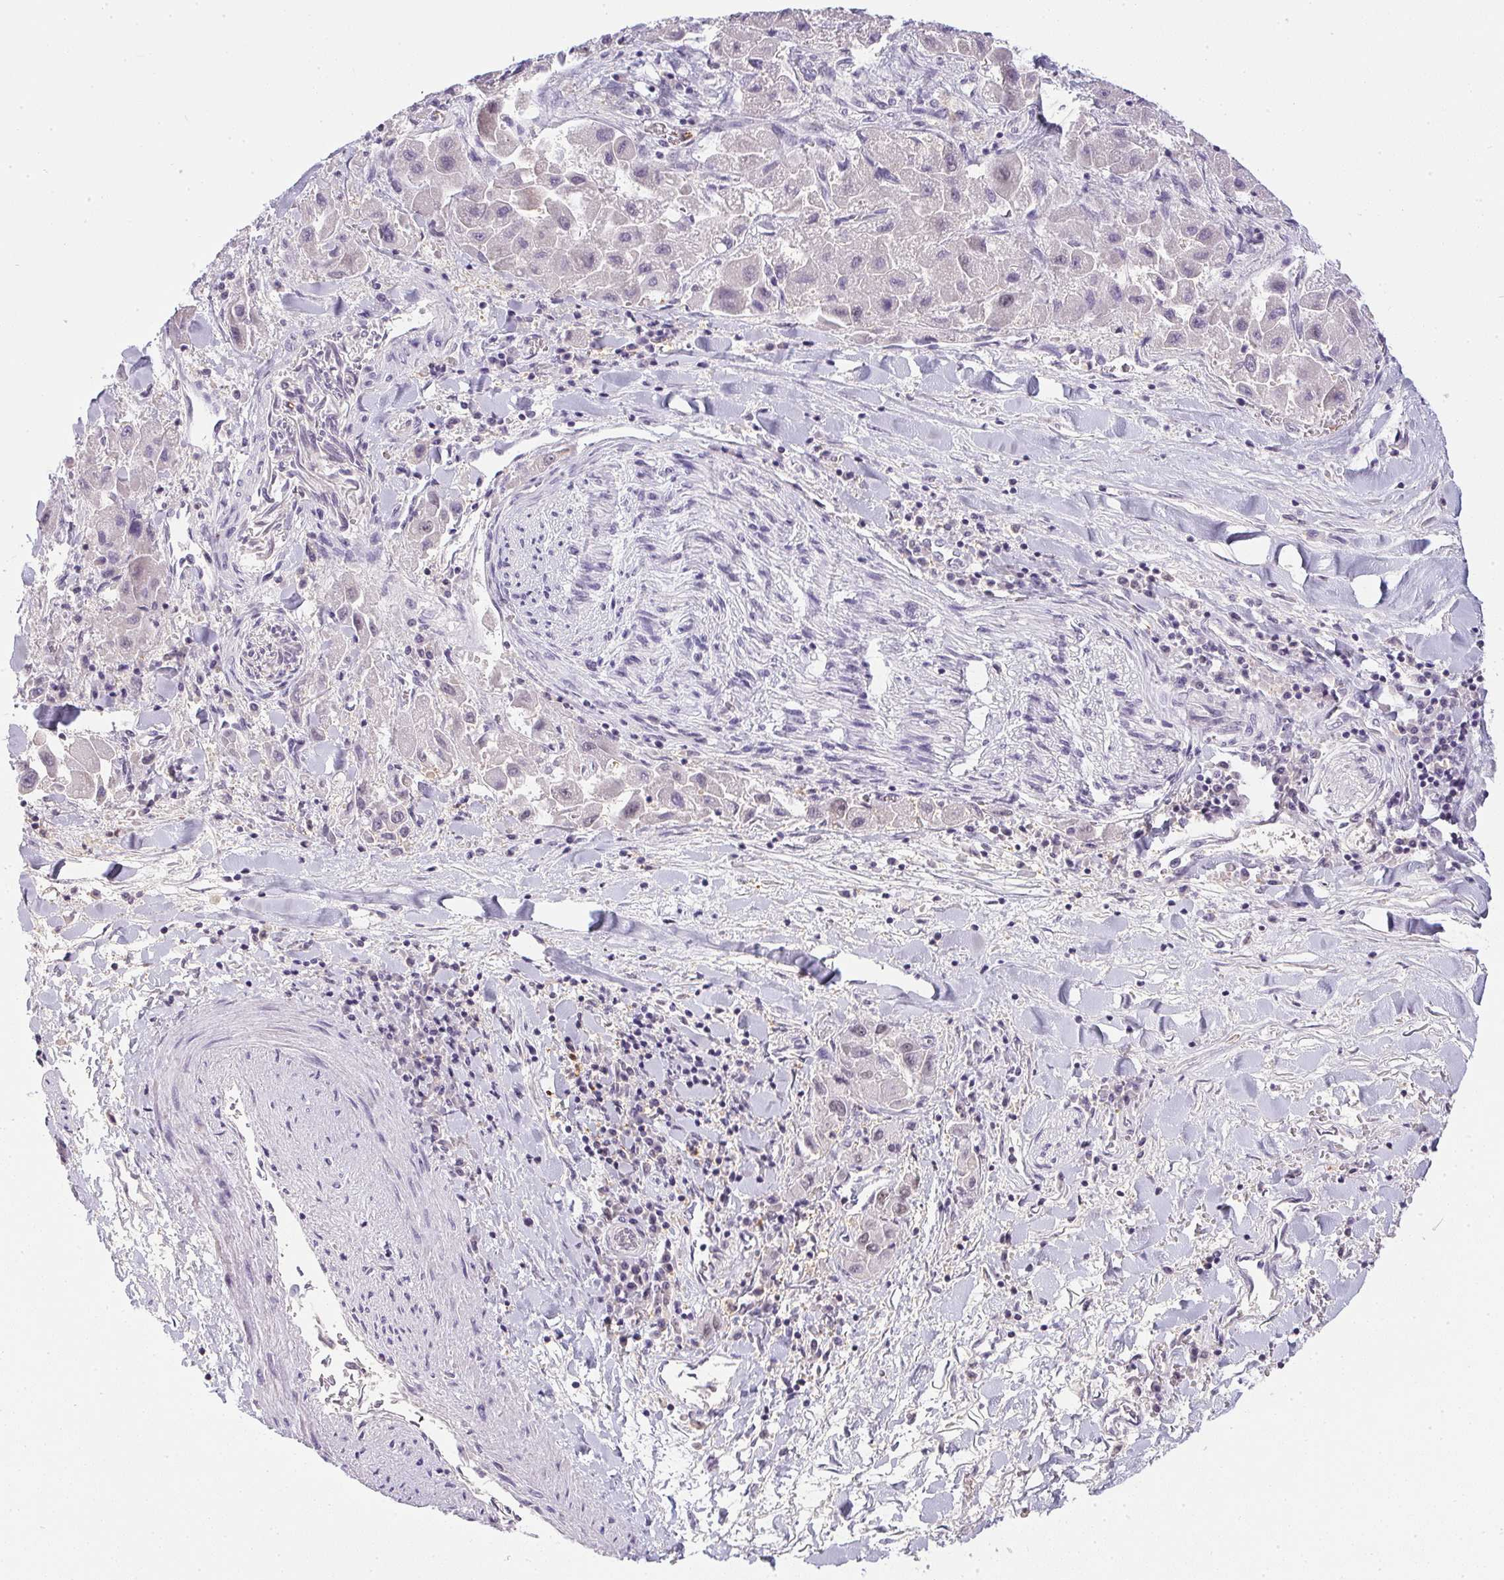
{"staining": {"intensity": "negative", "quantity": "none", "location": "none"}, "tissue": "liver cancer", "cell_type": "Tumor cells", "image_type": "cancer", "snomed": [{"axis": "morphology", "description": "Carcinoma, Hepatocellular, NOS"}, {"axis": "topography", "description": "Liver"}], "caption": "The IHC image has no significant expression in tumor cells of liver cancer tissue.", "gene": "DNAJC5G", "patient": {"sex": "male", "age": 24}}